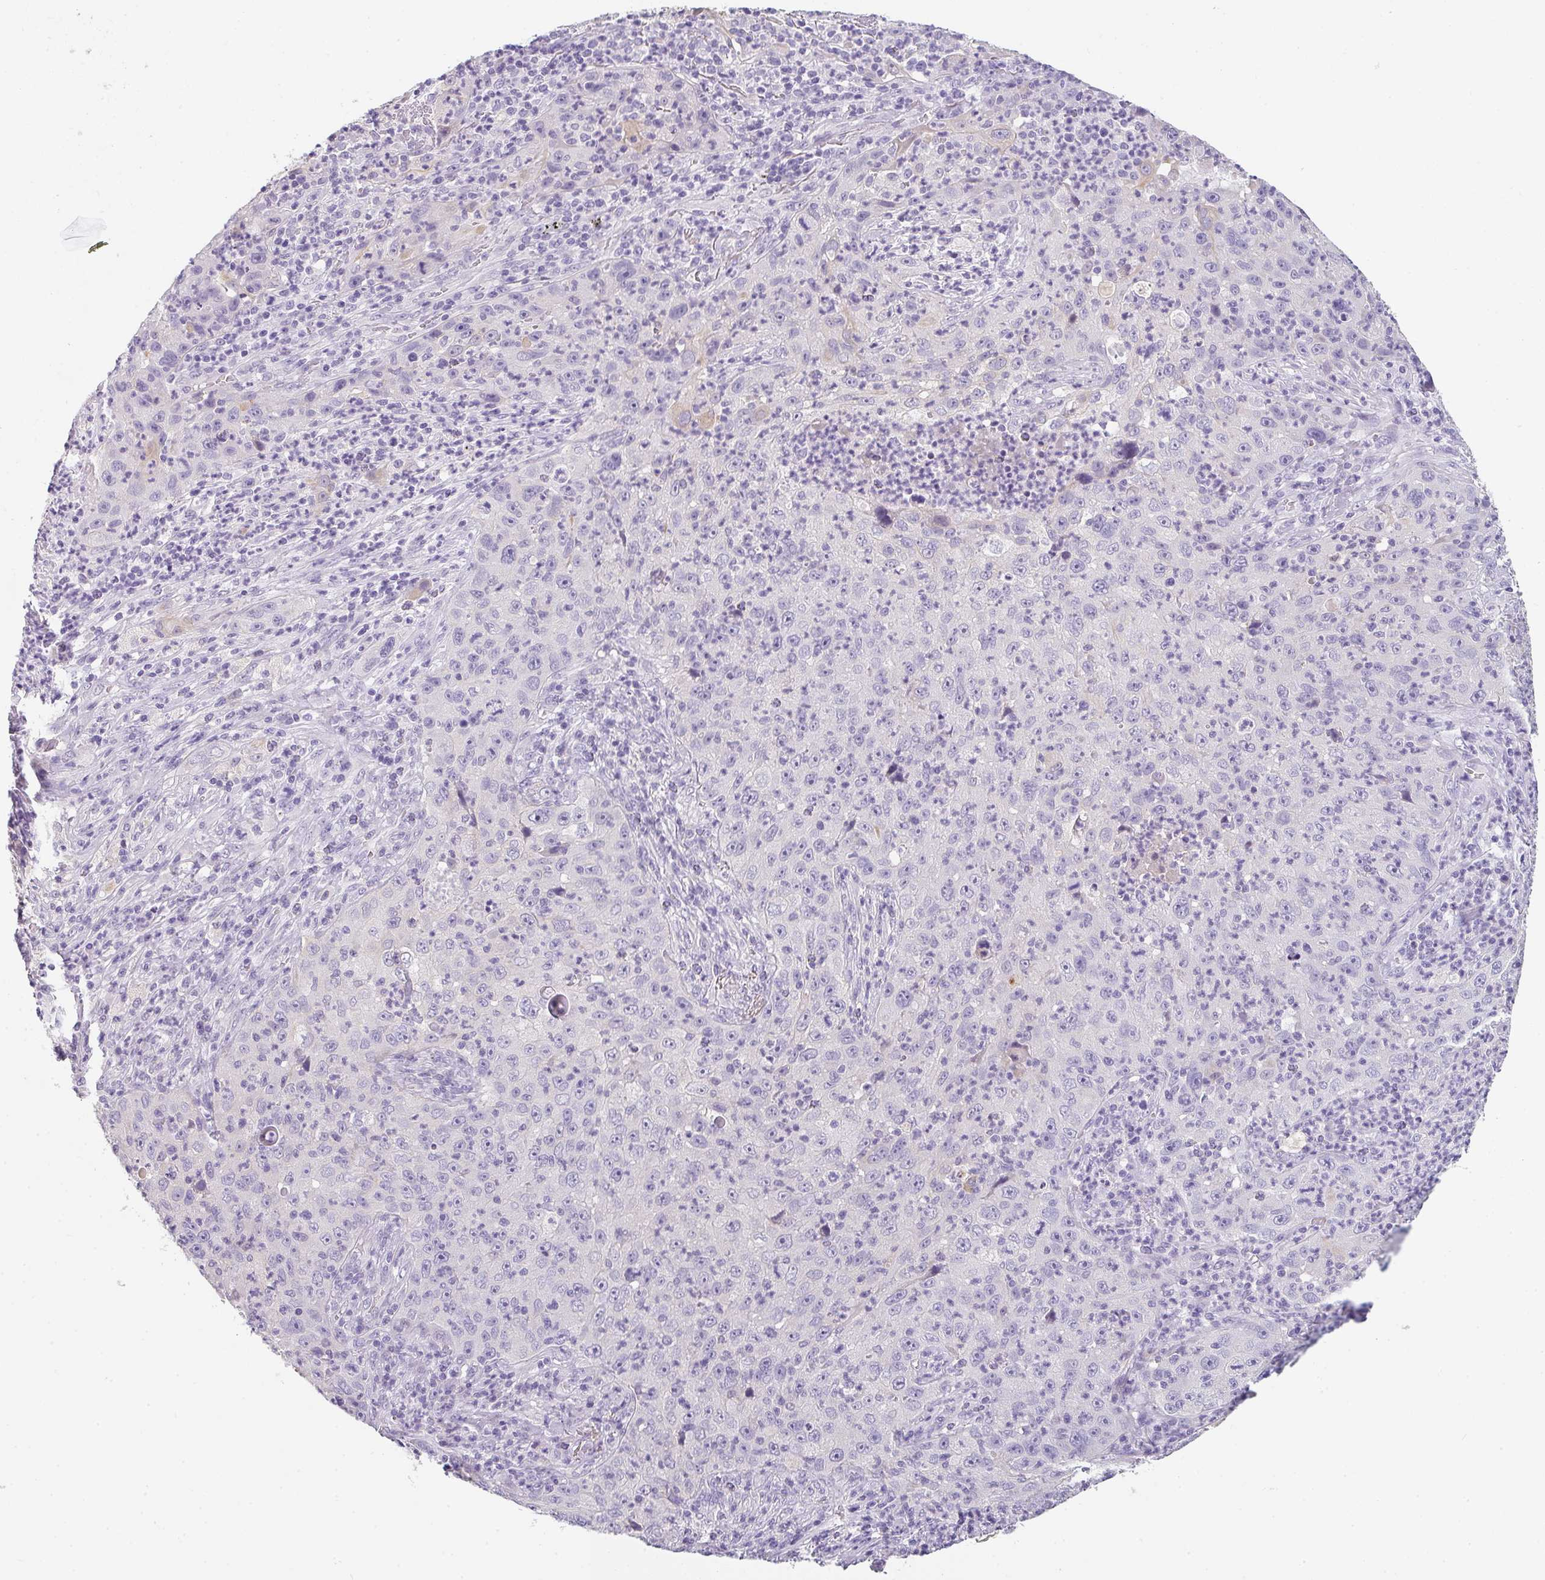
{"staining": {"intensity": "negative", "quantity": "none", "location": "none"}, "tissue": "lung cancer", "cell_type": "Tumor cells", "image_type": "cancer", "snomed": [{"axis": "morphology", "description": "Squamous cell carcinoma, NOS"}, {"axis": "topography", "description": "Lung"}], "caption": "Immunohistochemistry of lung squamous cell carcinoma shows no expression in tumor cells.", "gene": "C1QTNF8", "patient": {"sex": "male", "age": 71}}